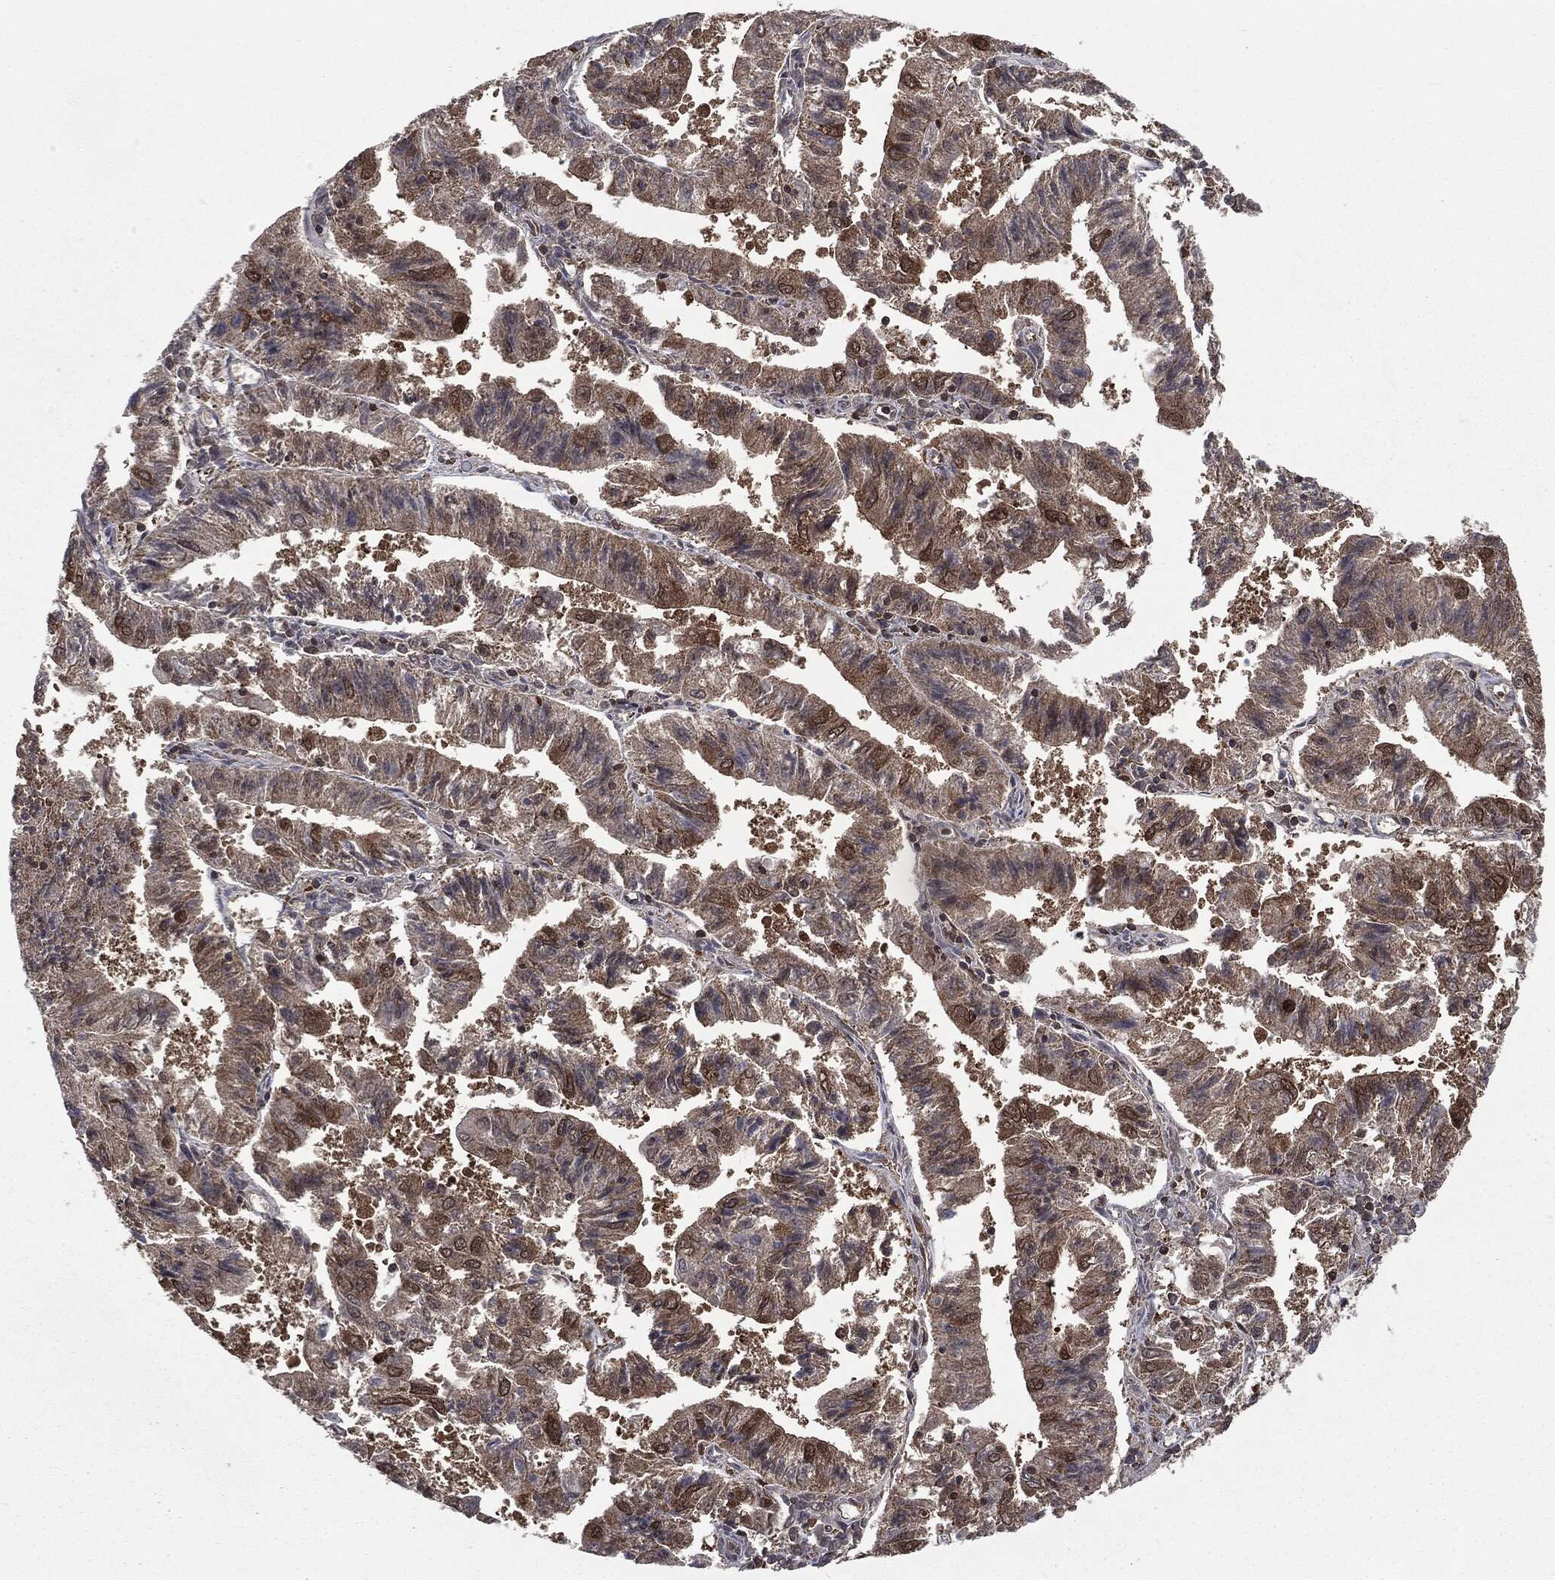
{"staining": {"intensity": "weak", "quantity": ">75%", "location": "cytoplasmic/membranous"}, "tissue": "endometrial cancer", "cell_type": "Tumor cells", "image_type": "cancer", "snomed": [{"axis": "morphology", "description": "Adenocarcinoma, NOS"}, {"axis": "topography", "description": "Endometrium"}], "caption": "Protein expression analysis of endometrial cancer (adenocarcinoma) demonstrates weak cytoplasmic/membranous positivity in approximately >75% of tumor cells. (Stains: DAB (3,3'-diaminobenzidine) in brown, nuclei in blue, Microscopy: brightfield microscopy at high magnification).", "gene": "PTPA", "patient": {"sex": "female", "age": 82}}